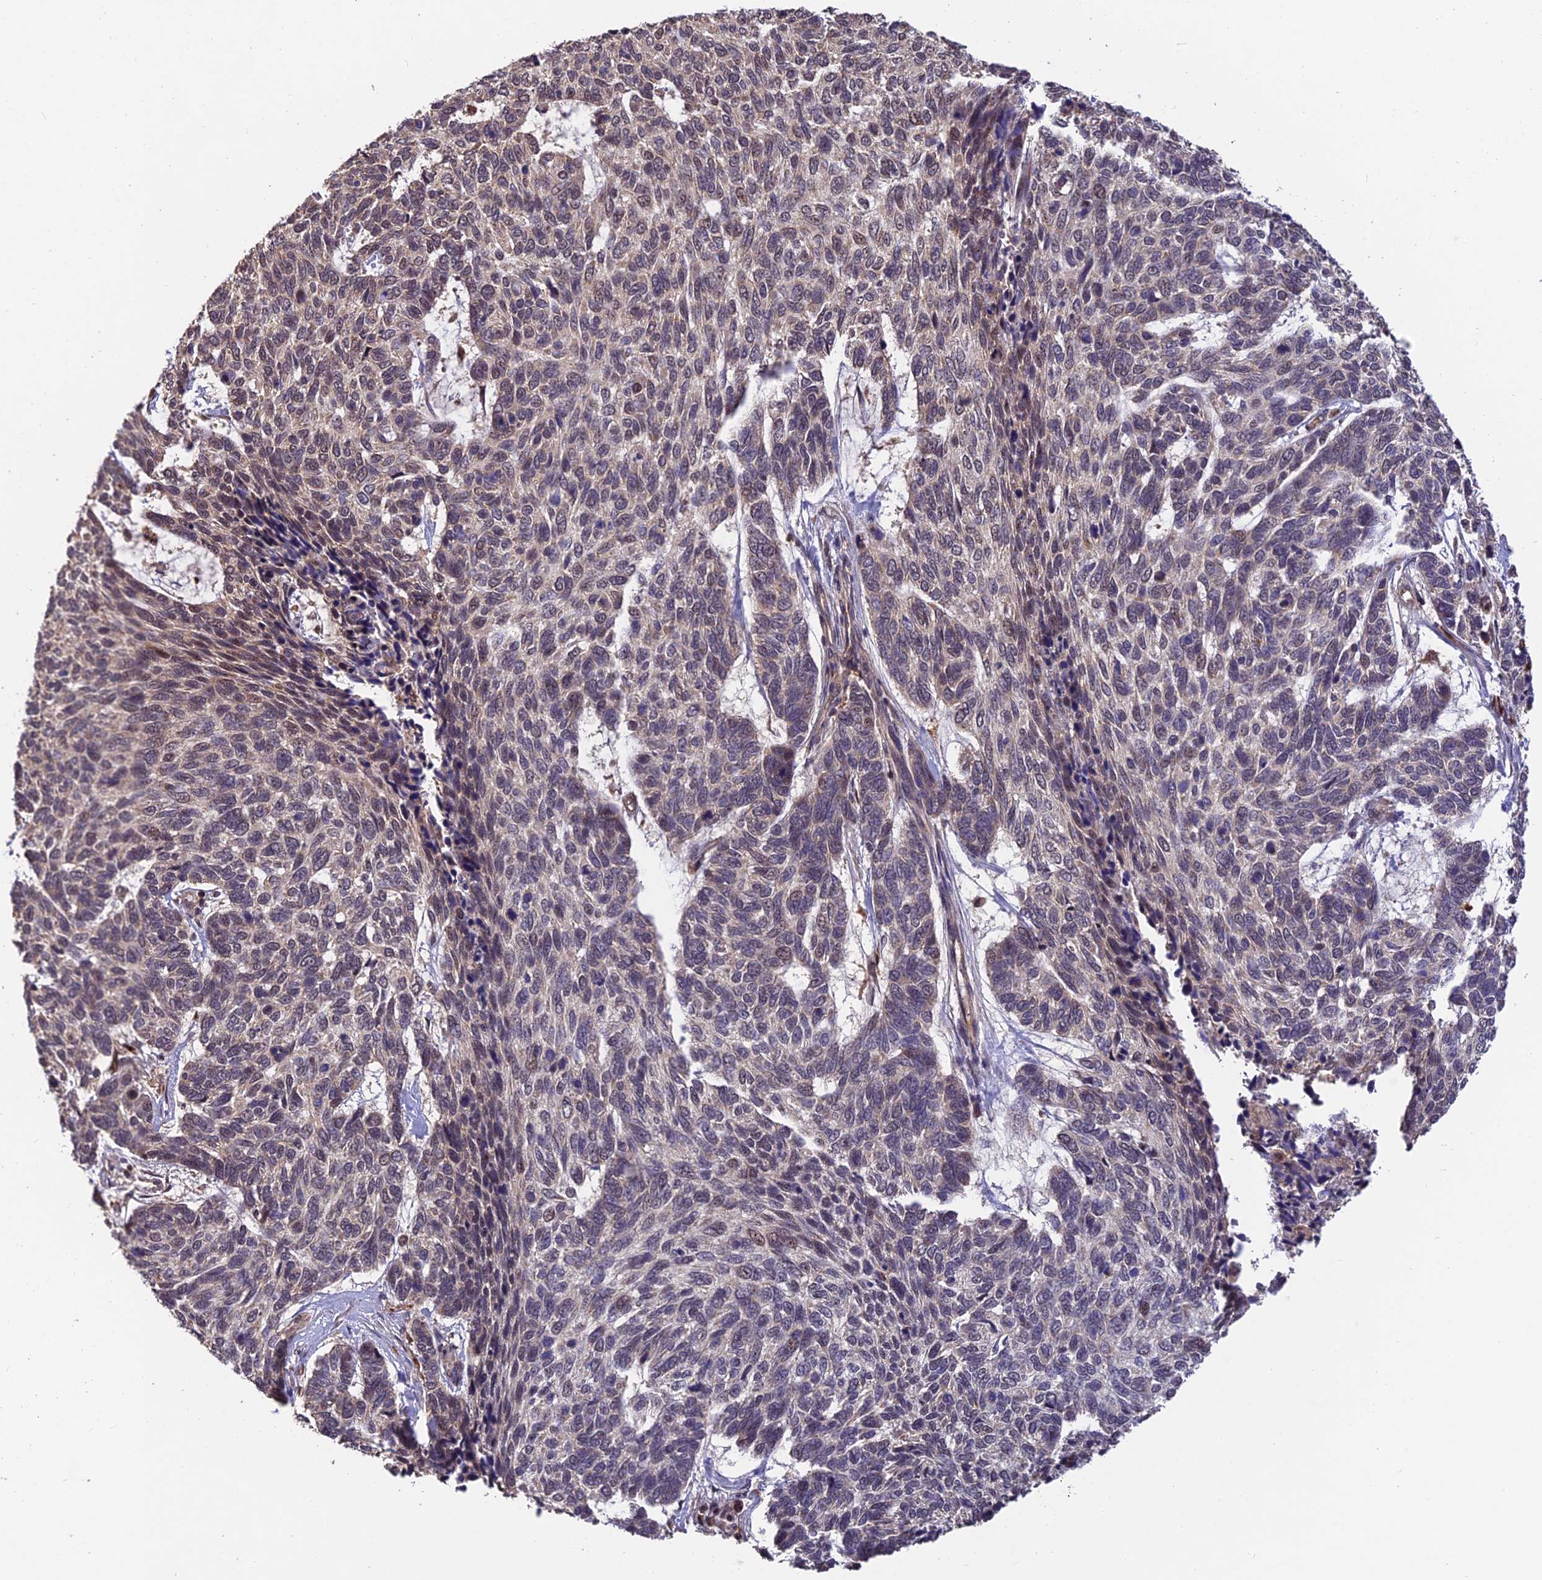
{"staining": {"intensity": "negative", "quantity": "none", "location": "none"}, "tissue": "skin cancer", "cell_type": "Tumor cells", "image_type": "cancer", "snomed": [{"axis": "morphology", "description": "Basal cell carcinoma"}, {"axis": "topography", "description": "Skin"}], "caption": "DAB immunohistochemical staining of human skin cancer (basal cell carcinoma) shows no significant expression in tumor cells.", "gene": "MNS1", "patient": {"sex": "female", "age": 65}}